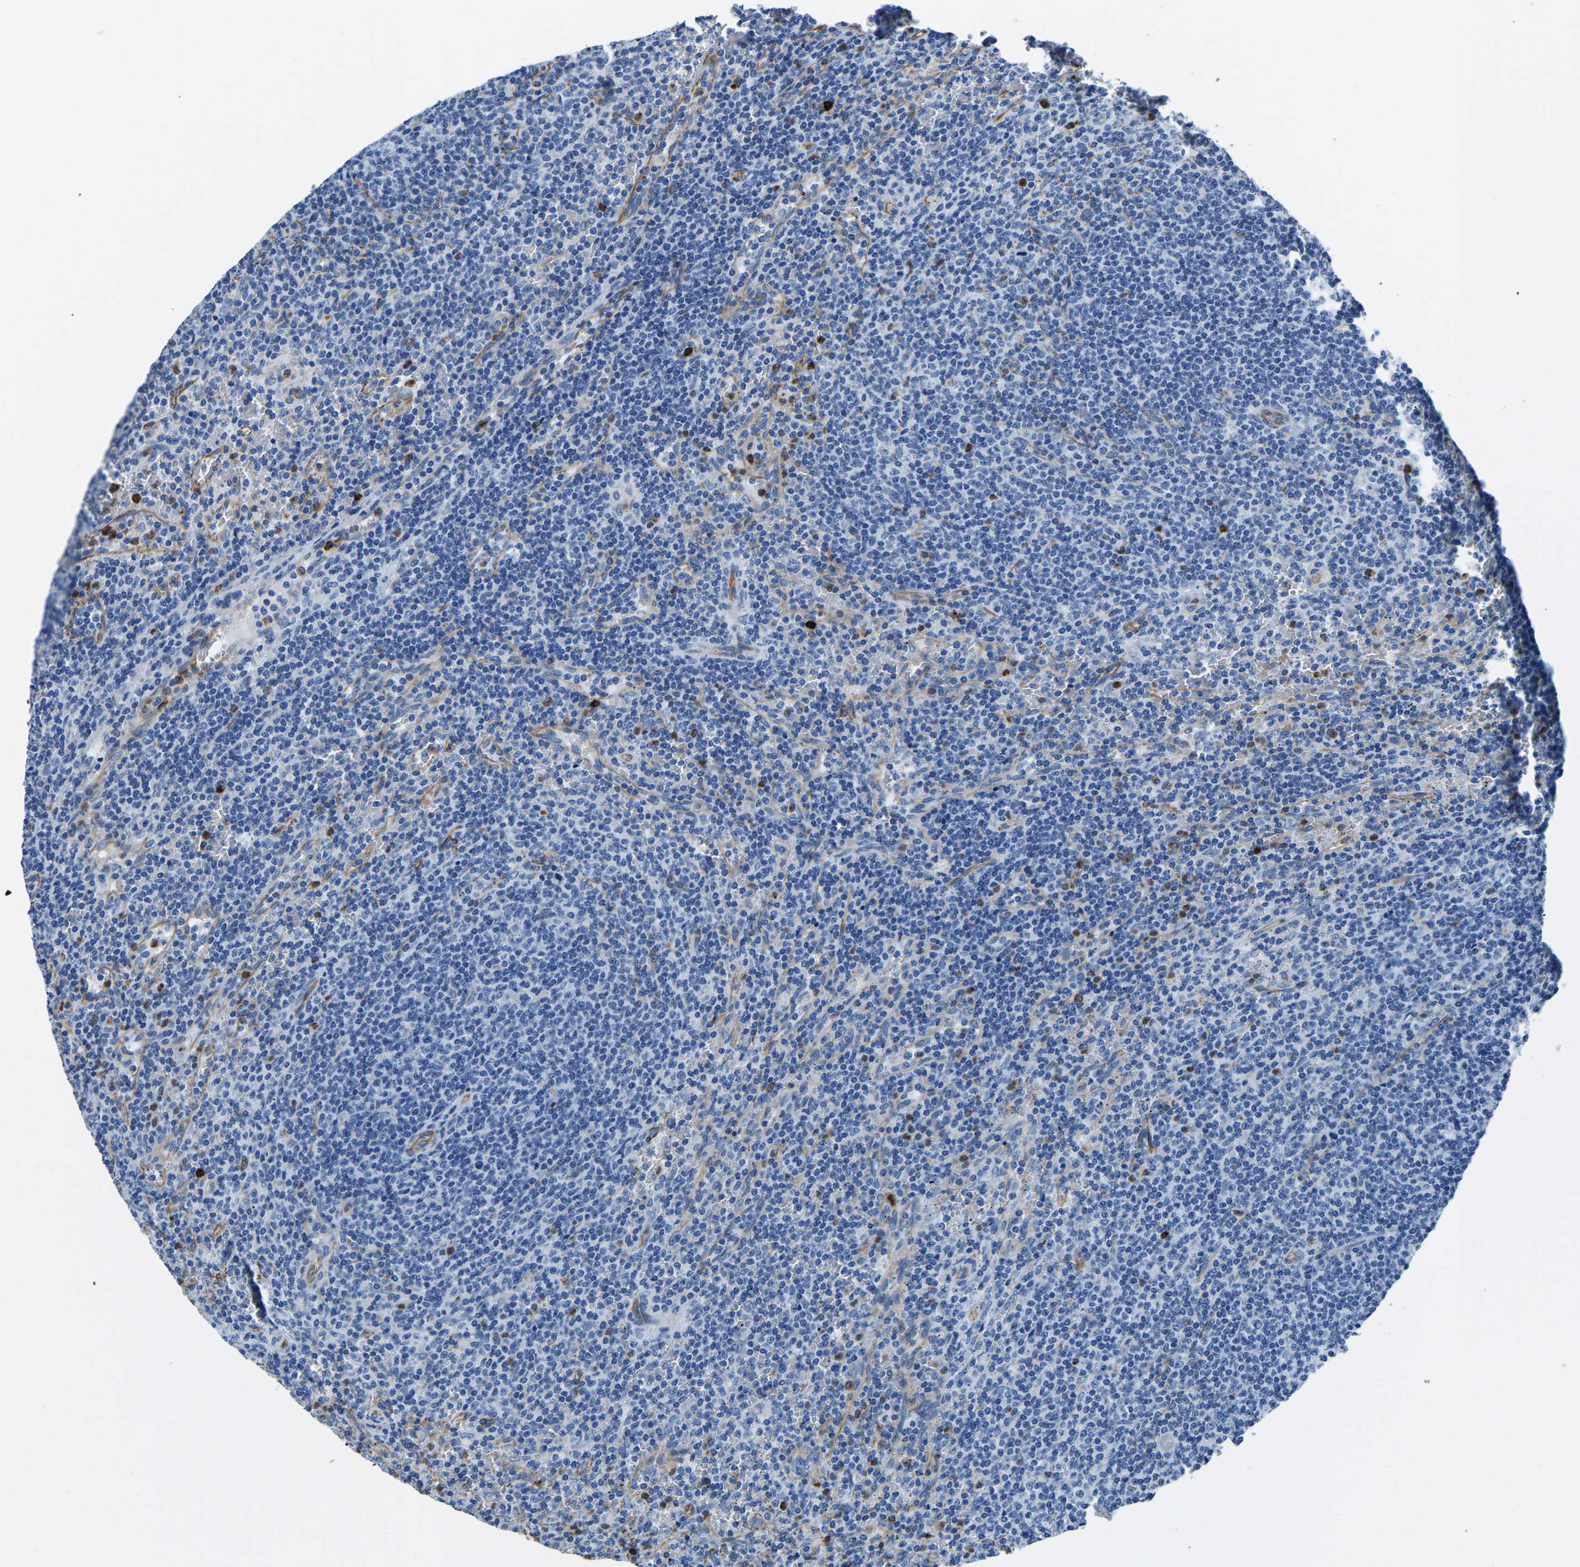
{"staining": {"intensity": "negative", "quantity": "none", "location": "none"}, "tissue": "lymphoma", "cell_type": "Tumor cells", "image_type": "cancer", "snomed": [{"axis": "morphology", "description": "Malignant lymphoma, non-Hodgkin's type, Low grade"}, {"axis": "topography", "description": "Spleen"}], "caption": "Tumor cells show no significant protein positivity in lymphoma.", "gene": "MS4A3", "patient": {"sex": "female", "age": 50}}